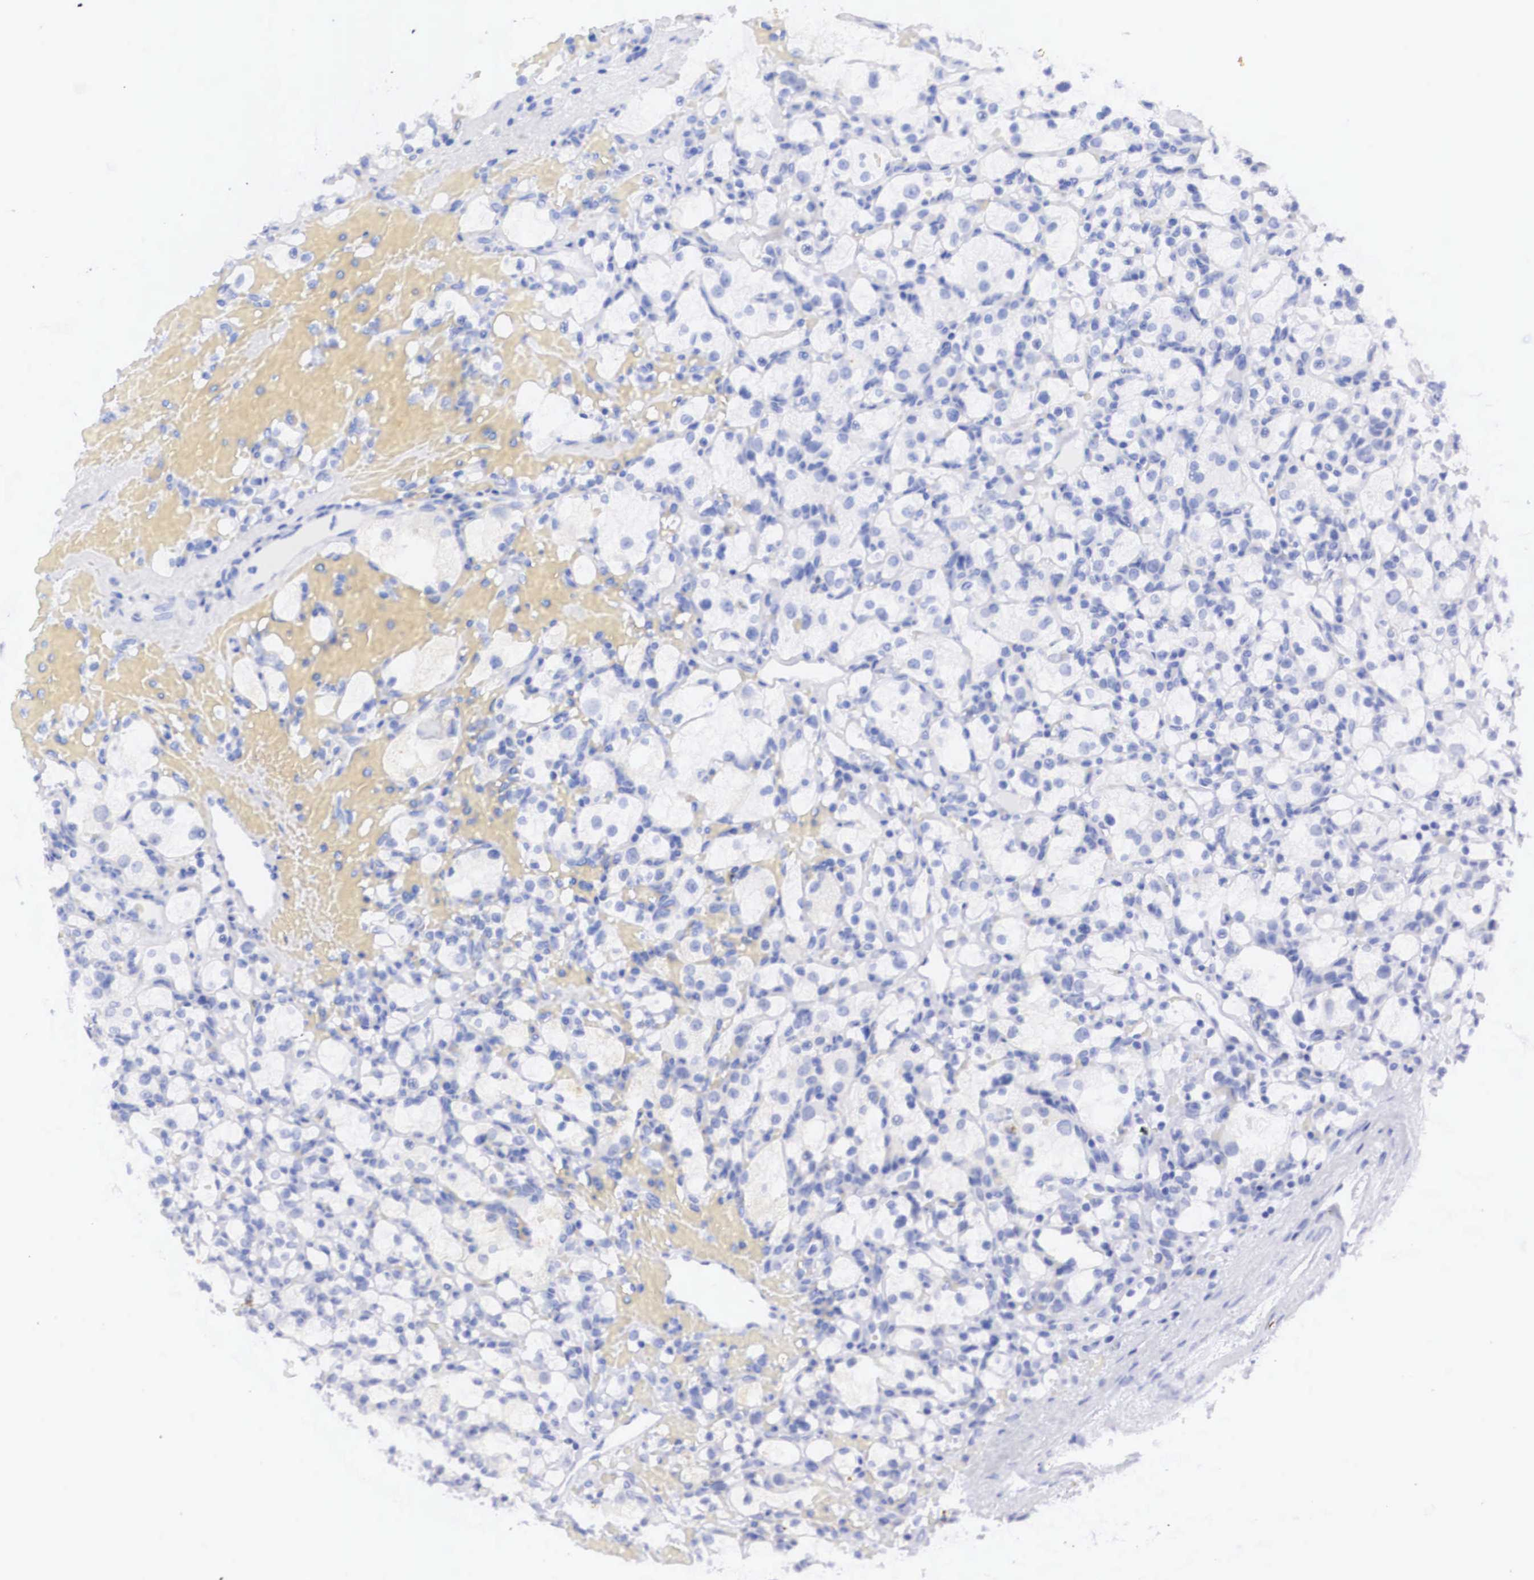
{"staining": {"intensity": "negative", "quantity": "none", "location": "none"}, "tissue": "renal cancer", "cell_type": "Tumor cells", "image_type": "cancer", "snomed": [{"axis": "morphology", "description": "Adenocarcinoma, NOS"}, {"axis": "topography", "description": "Kidney"}], "caption": "IHC of human adenocarcinoma (renal) reveals no positivity in tumor cells. The staining is performed using DAB (3,3'-diaminobenzidine) brown chromogen with nuclei counter-stained in using hematoxylin.", "gene": "TYR", "patient": {"sex": "female", "age": 83}}